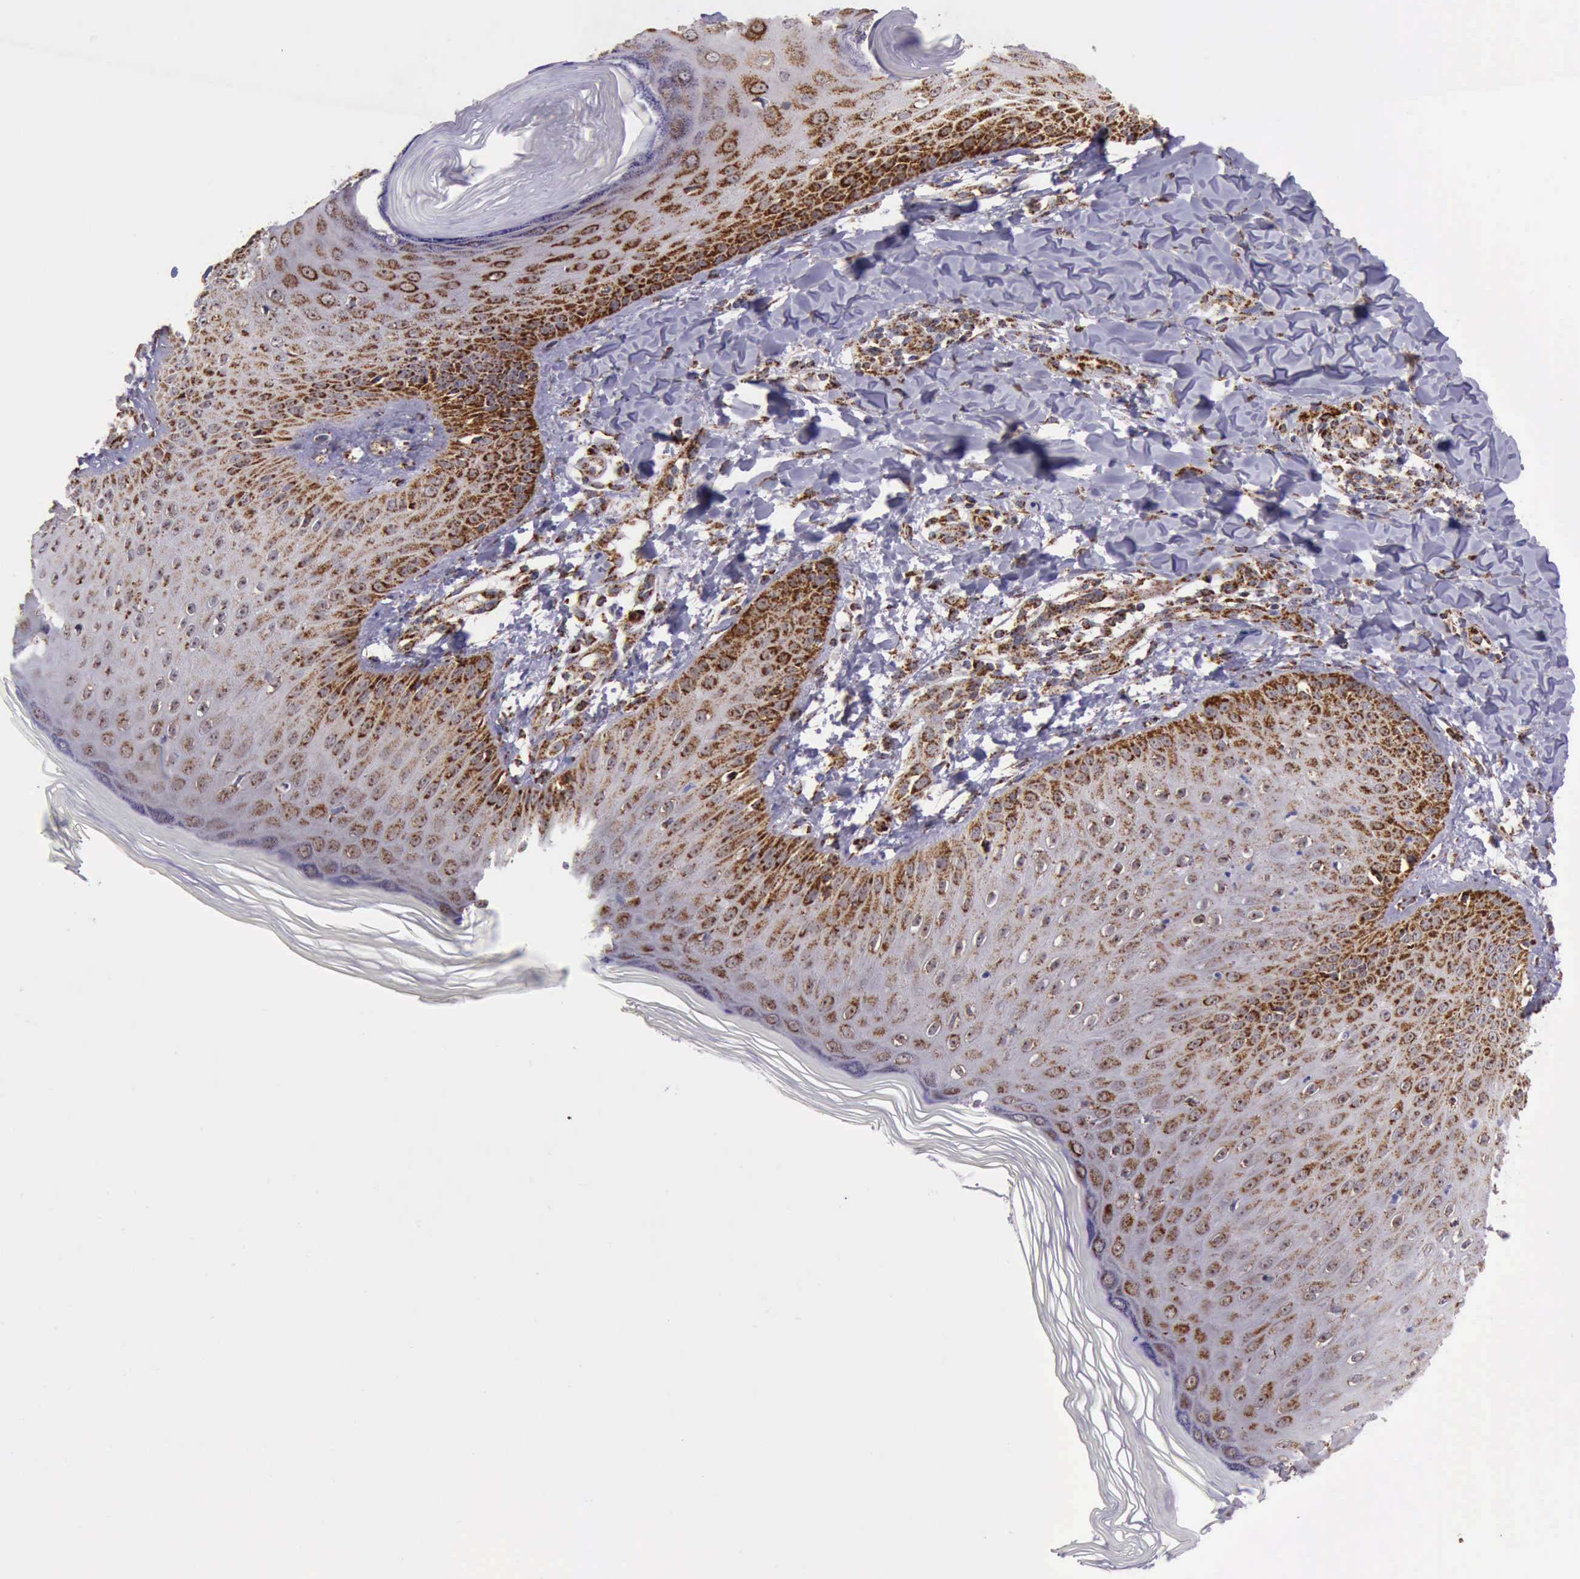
{"staining": {"intensity": "strong", "quantity": ">75%", "location": "cytoplasmic/membranous"}, "tissue": "skin", "cell_type": "Epidermal cells", "image_type": "normal", "snomed": [{"axis": "morphology", "description": "Normal tissue, NOS"}, {"axis": "morphology", "description": "Inflammation, NOS"}, {"axis": "topography", "description": "Soft tissue"}, {"axis": "topography", "description": "Anal"}], "caption": "Protein staining by IHC displays strong cytoplasmic/membranous staining in about >75% of epidermal cells in benign skin. (DAB IHC, brown staining for protein, blue staining for nuclei).", "gene": "TXN2", "patient": {"sex": "female", "age": 15}}